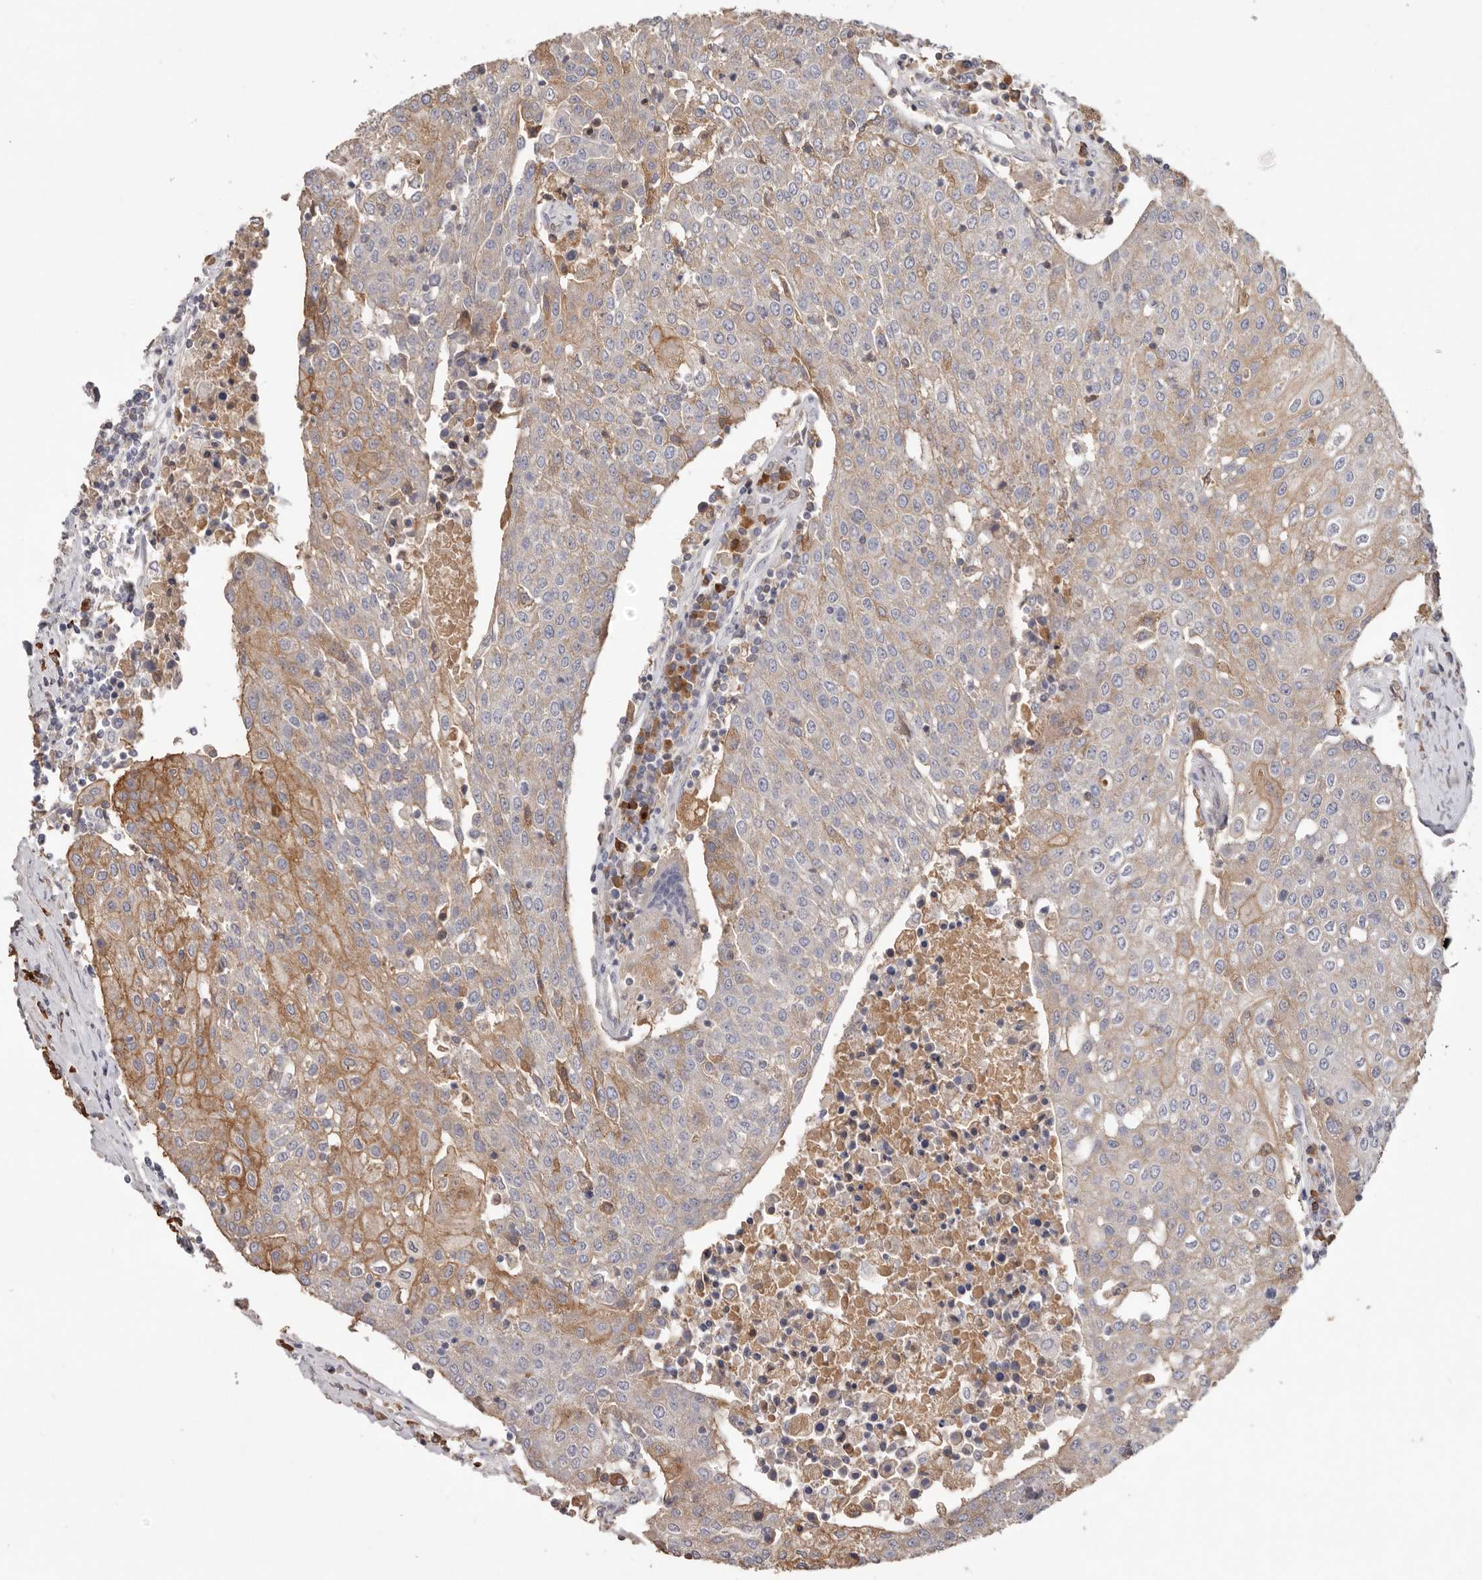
{"staining": {"intensity": "moderate", "quantity": "25%-75%", "location": "cytoplasmic/membranous"}, "tissue": "urothelial cancer", "cell_type": "Tumor cells", "image_type": "cancer", "snomed": [{"axis": "morphology", "description": "Urothelial carcinoma, High grade"}, {"axis": "topography", "description": "Urinary bladder"}], "caption": "High-power microscopy captured an immunohistochemistry (IHC) photomicrograph of high-grade urothelial carcinoma, revealing moderate cytoplasmic/membranous staining in approximately 25%-75% of tumor cells.", "gene": "HCAR2", "patient": {"sex": "female", "age": 85}}